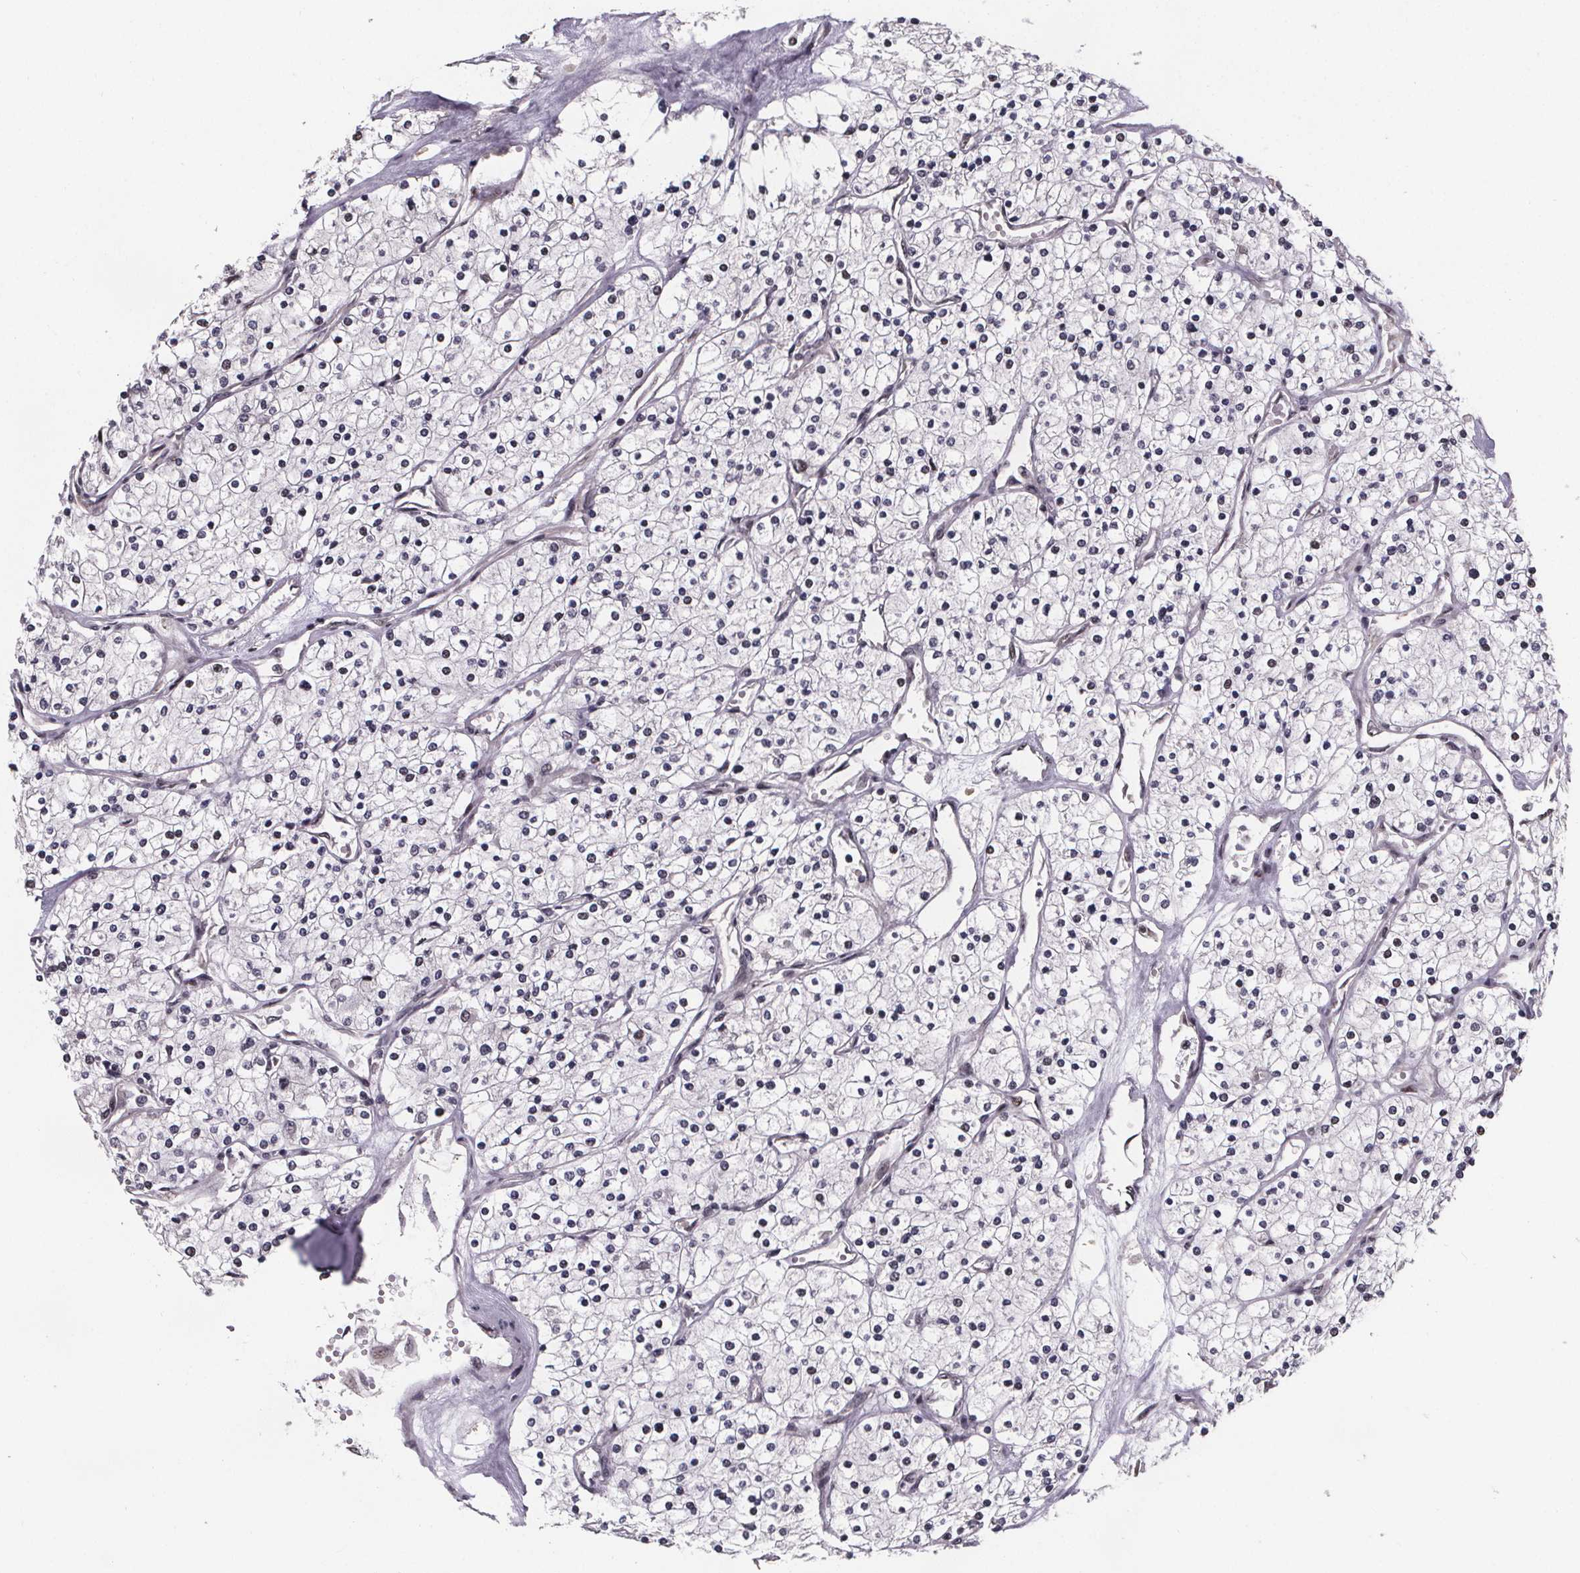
{"staining": {"intensity": "negative", "quantity": "none", "location": "none"}, "tissue": "renal cancer", "cell_type": "Tumor cells", "image_type": "cancer", "snomed": [{"axis": "morphology", "description": "Adenocarcinoma, NOS"}, {"axis": "topography", "description": "Kidney"}], "caption": "A high-resolution histopathology image shows immunohistochemistry (IHC) staining of renal adenocarcinoma, which reveals no significant staining in tumor cells.", "gene": "U2SURP", "patient": {"sex": "male", "age": 80}}